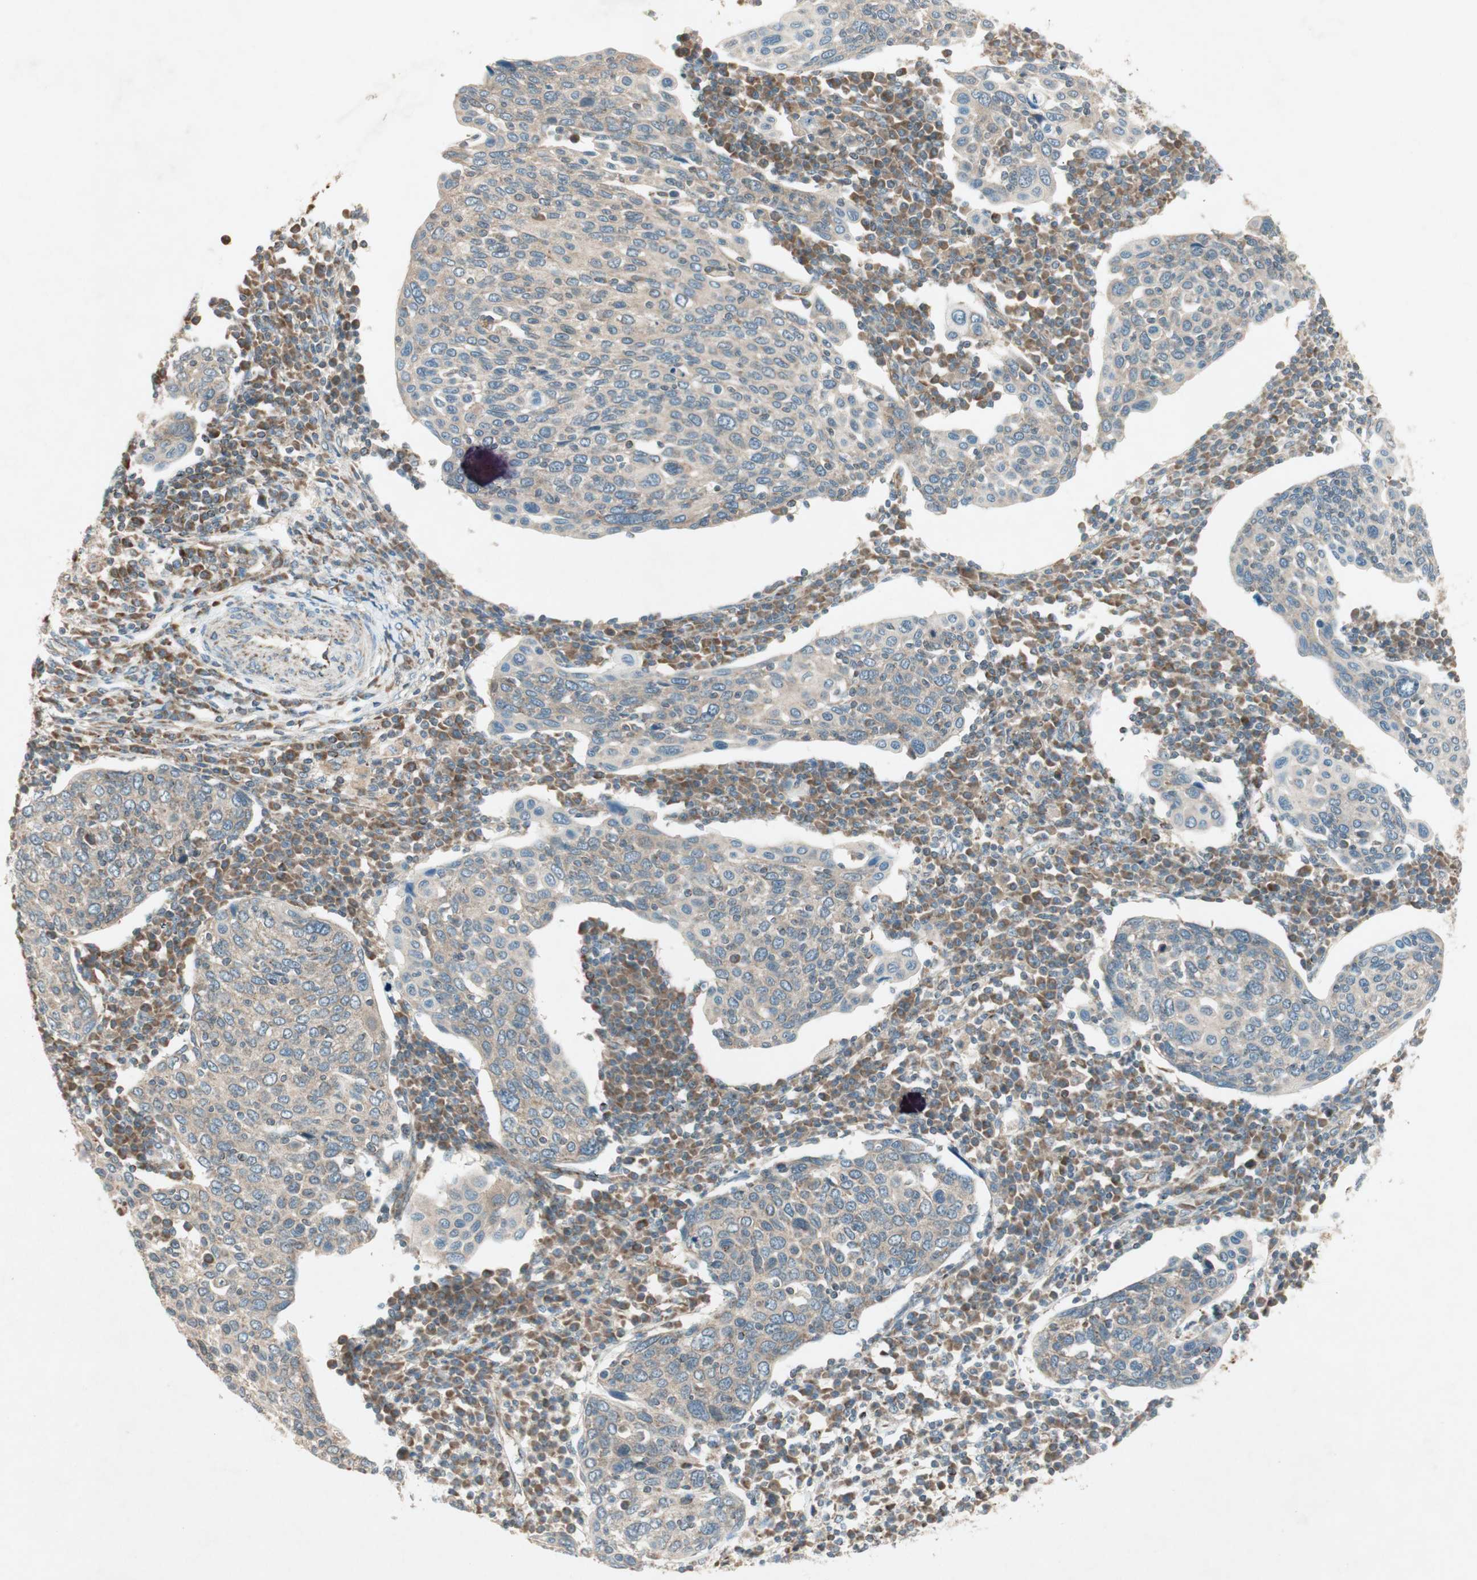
{"staining": {"intensity": "weak", "quantity": ">75%", "location": "cytoplasmic/membranous"}, "tissue": "cervical cancer", "cell_type": "Tumor cells", "image_type": "cancer", "snomed": [{"axis": "morphology", "description": "Squamous cell carcinoma, NOS"}, {"axis": "topography", "description": "Cervix"}], "caption": "Immunohistochemical staining of cervical squamous cell carcinoma demonstrates low levels of weak cytoplasmic/membranous staining in about >75% of tumor cells.", "gene": "CHADL", "patient": {"sex": "female", "age": 40}}